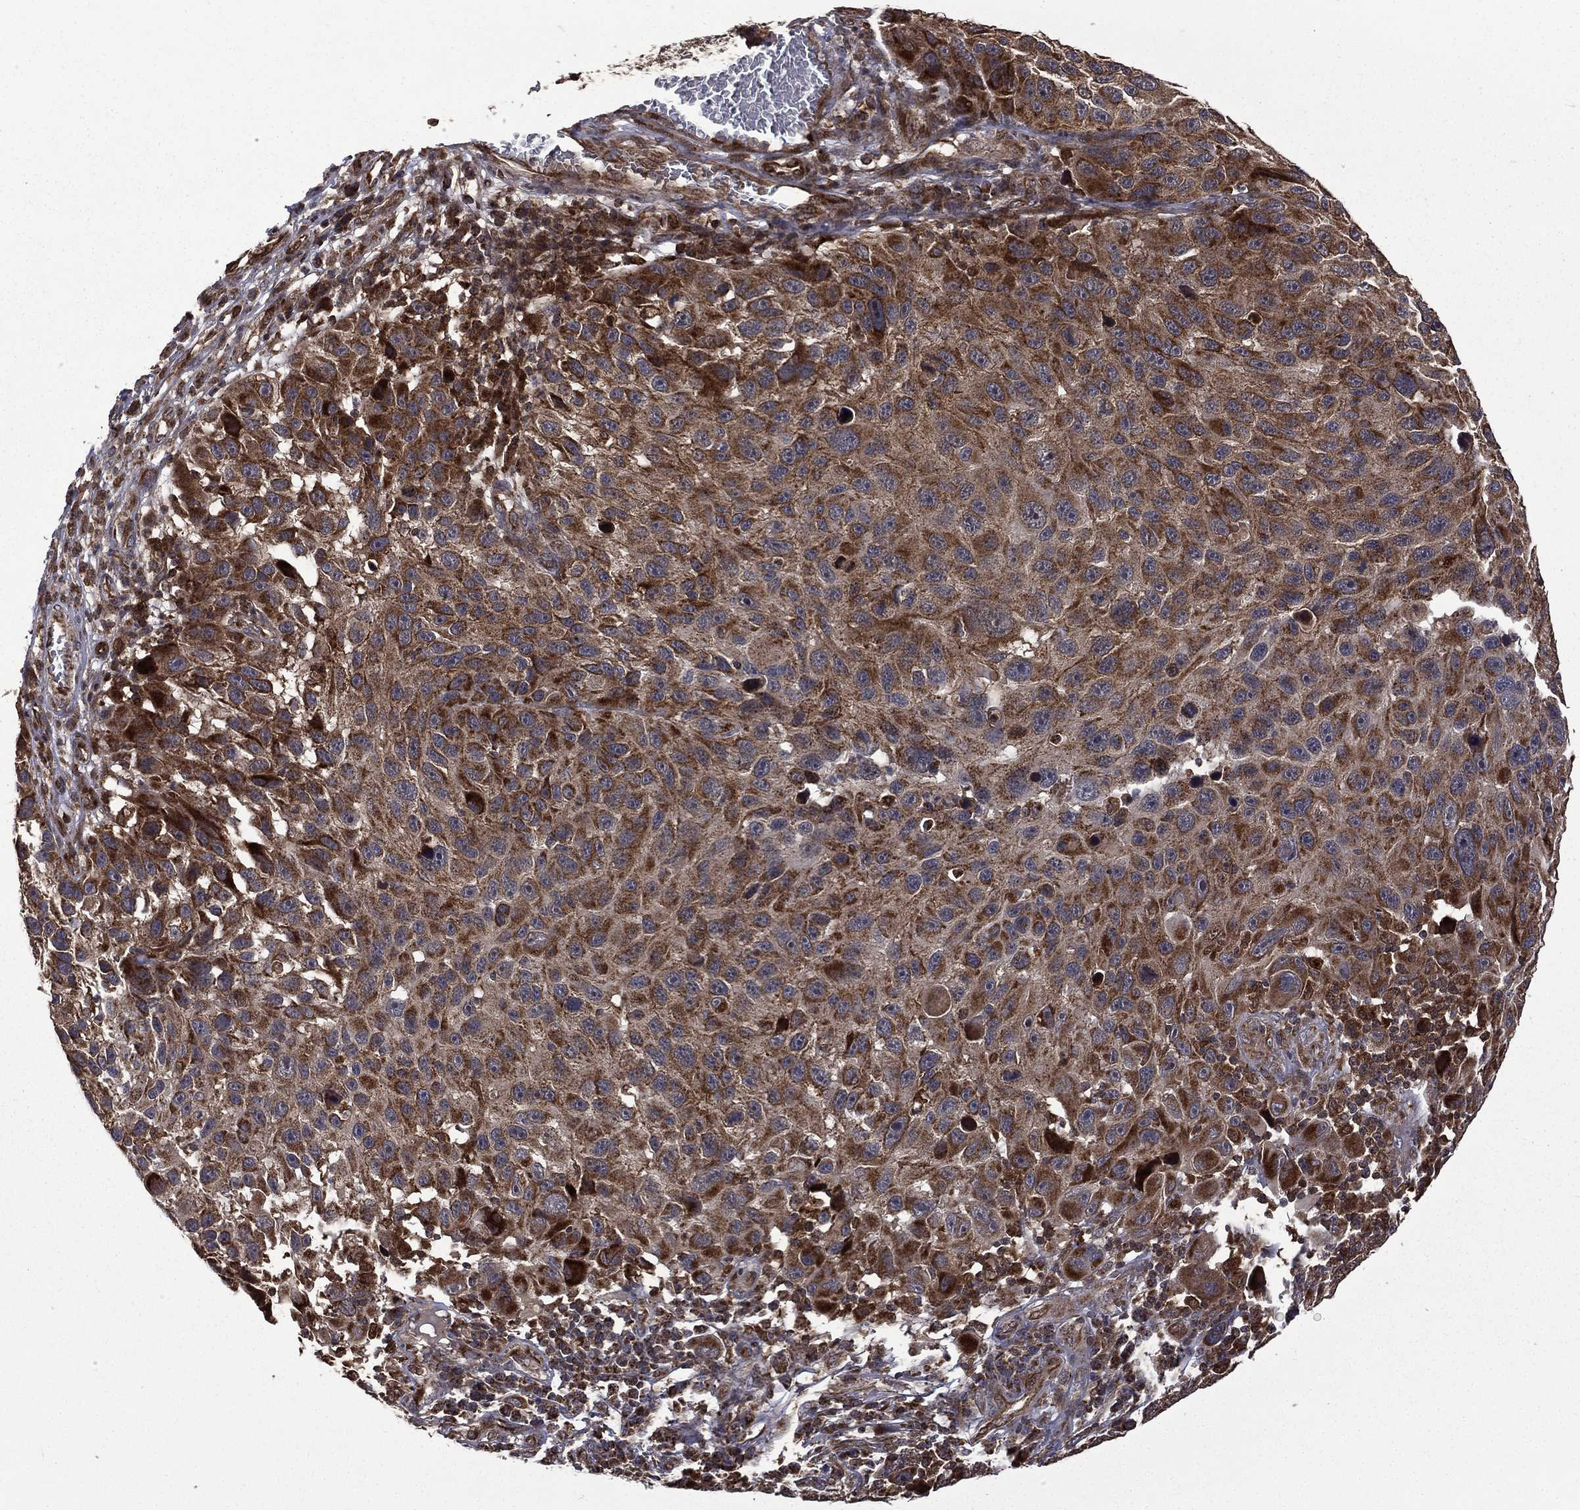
{"staining": {"intensity": "strong", "quantity": ">75%", "location": "cytoplasmic/membranous"}, "tissue": "melanoma", "cell_type": "Tumor cells", "image_type": "cancer", "snomed": [{"axis": "morphology", "description": "Malignant melanoma, NOS"}, {"axis": "topography", "description": "Skin"}], "caption": "This histopathology image demonstrates melanoma stained with IHC to label a protein in brown. The cytoplasmic/membranous of tumor cells show strong positivity for the protein. Nuclei are counter-stained blue.", "gene": "GIMAP6", "patient": {"sex": "male", "age": 53}}